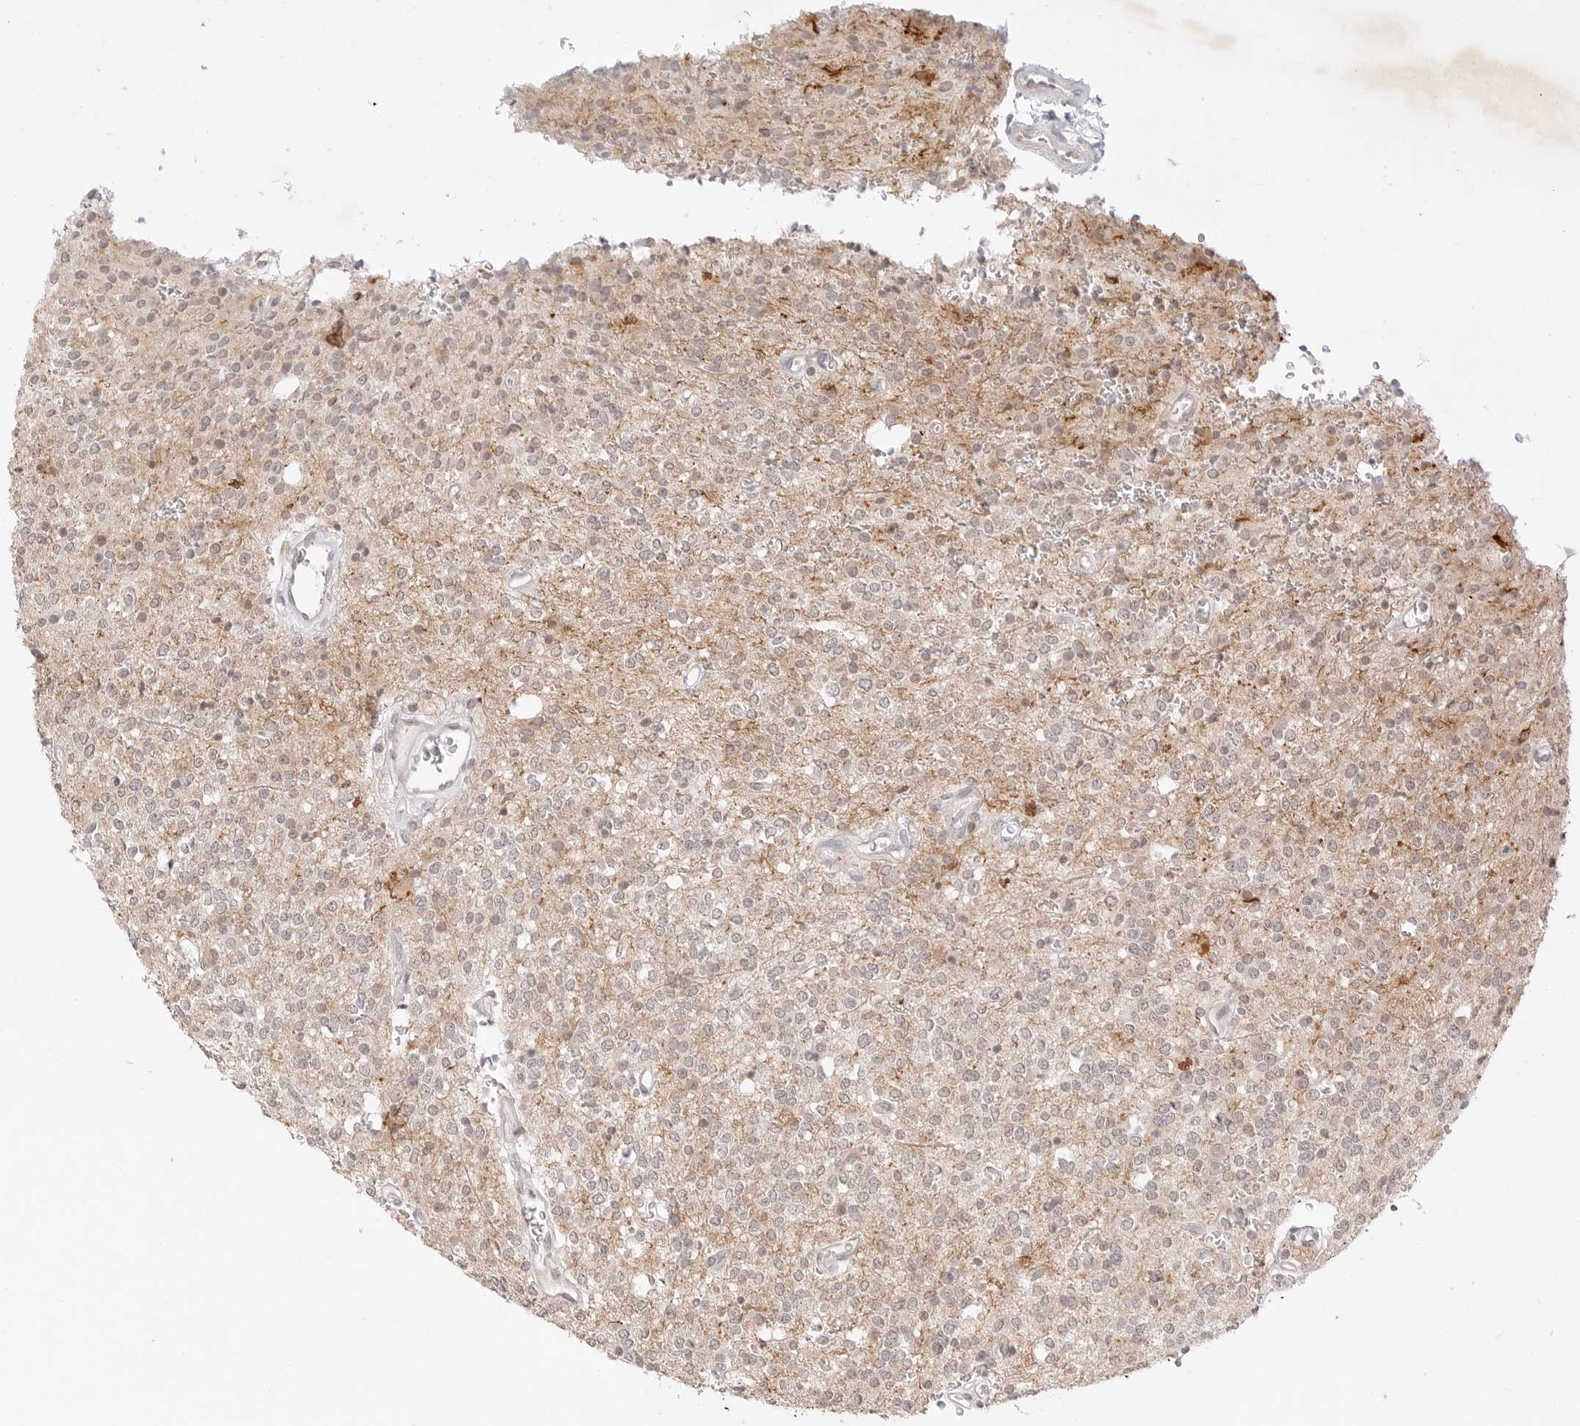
{"staining": {"intensity": "negative", "quantity": "none", "location": "none"}, "tissue": "glioma", "cell_type": "Tumor cells", "image_type": "cancer", "snomed": [{"axis": "morphology", "description": "Glioma, malignant, High grade"}, {"axis": "topography", "description": "Brain"}], "caption": "Malignant high-grade glioma stained for a protein using immunohistochemistry (IHC) reveals no positivity tumor cells.", "gene": "GNAS", "patient": {"sex": "male", "age": 34}}